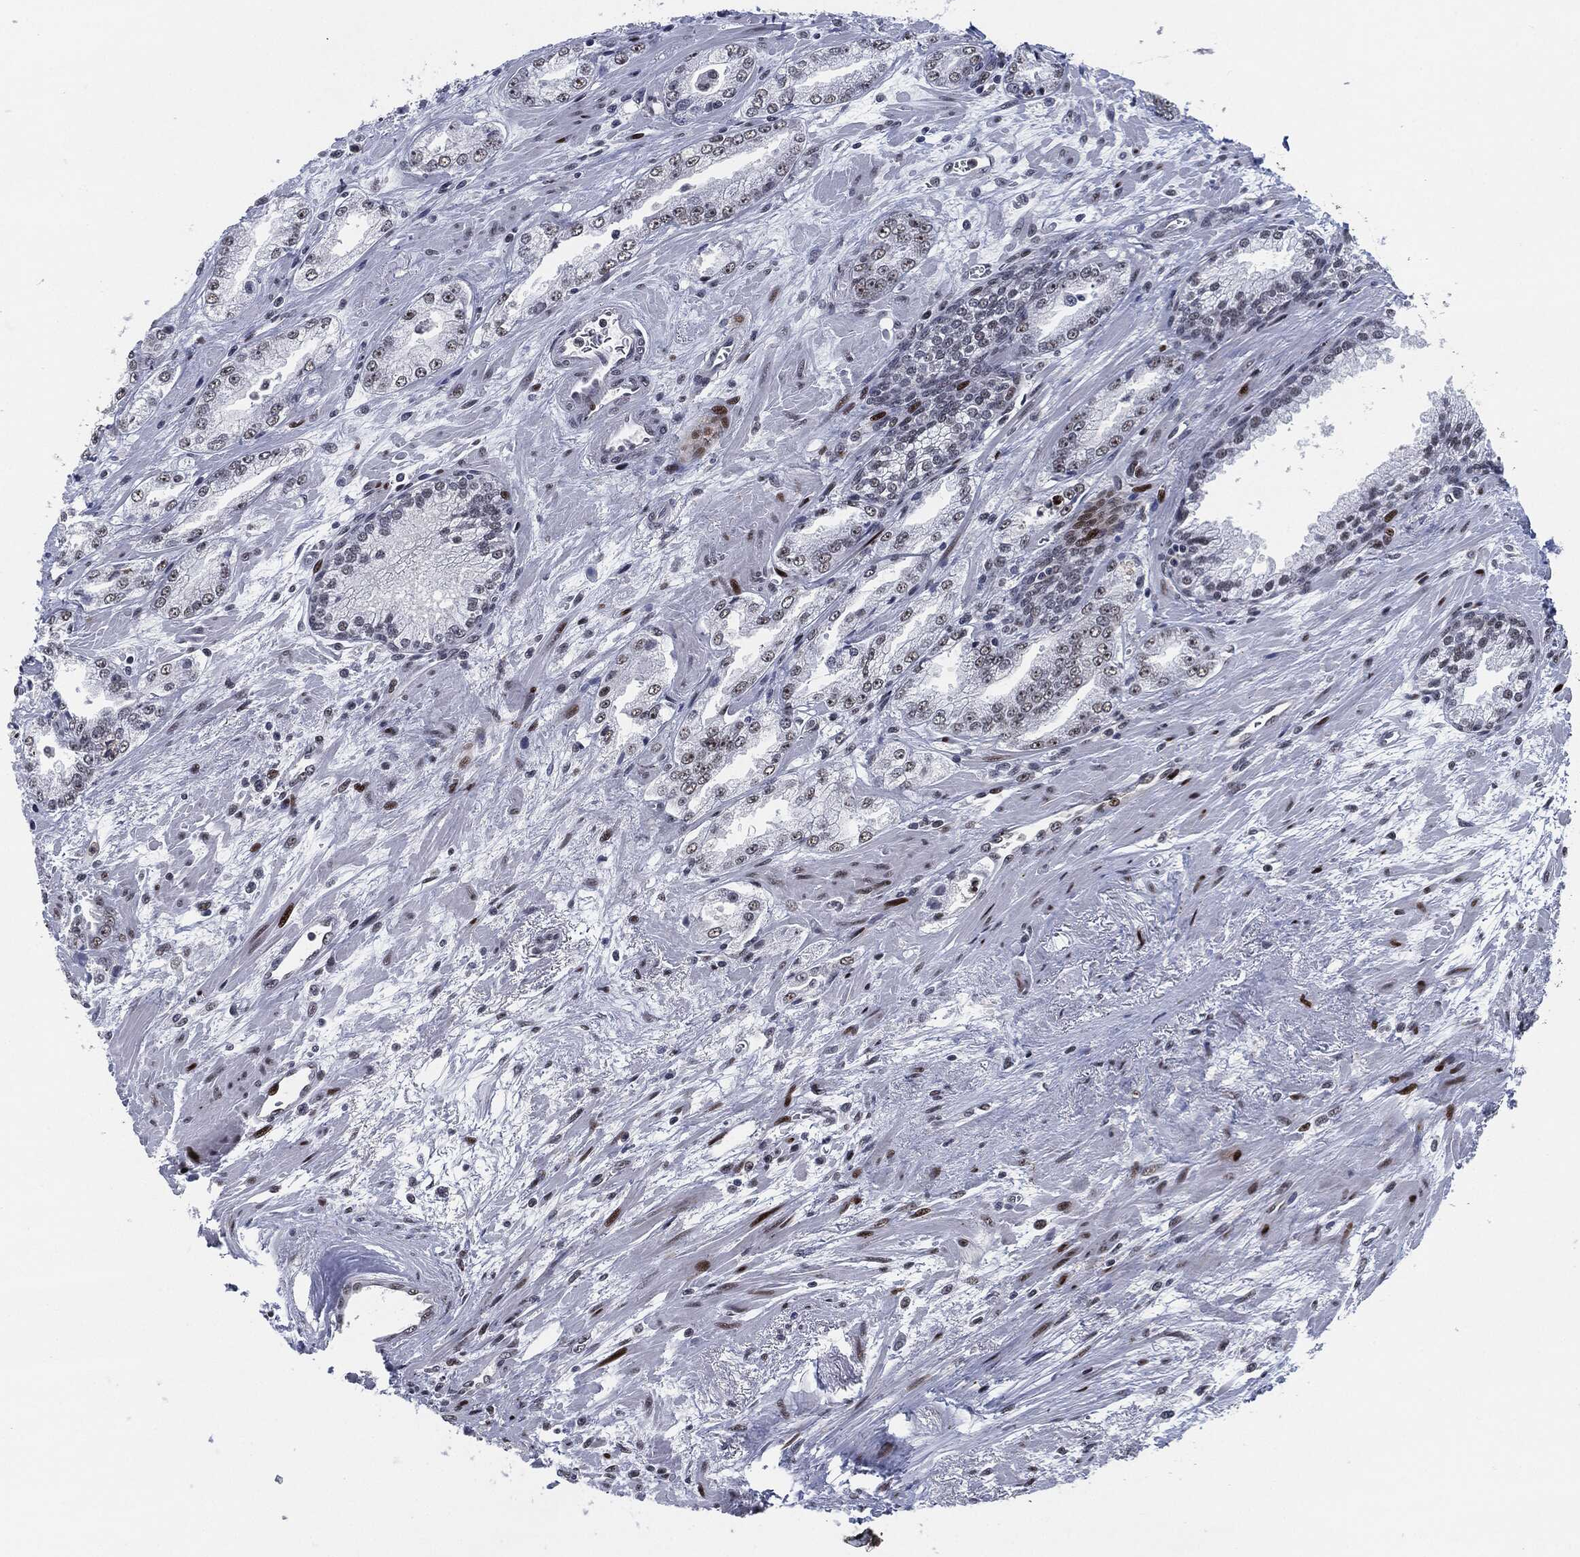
{"staining": {"intensity": "moderate", "quantity": "<25%", "location": "nuclear"}, "tissue": "prostate cancer", "cell_type": "Tumor cells", "image_type": "cancer", "snomed": [{"axis": "morphology", "description": "Adenocarcinoma, Medium grade"}, {"axis": "topography", "description": "Prostate"}], "caption": "This is an image of immunohistochemistry (IHC) staining of prostate medium-grade adenocarcinoma, which shows moderate expression in the nuclear of tumor cells.", "gene": "AKT2", "patient": {"sex": "male", "age": 71}}